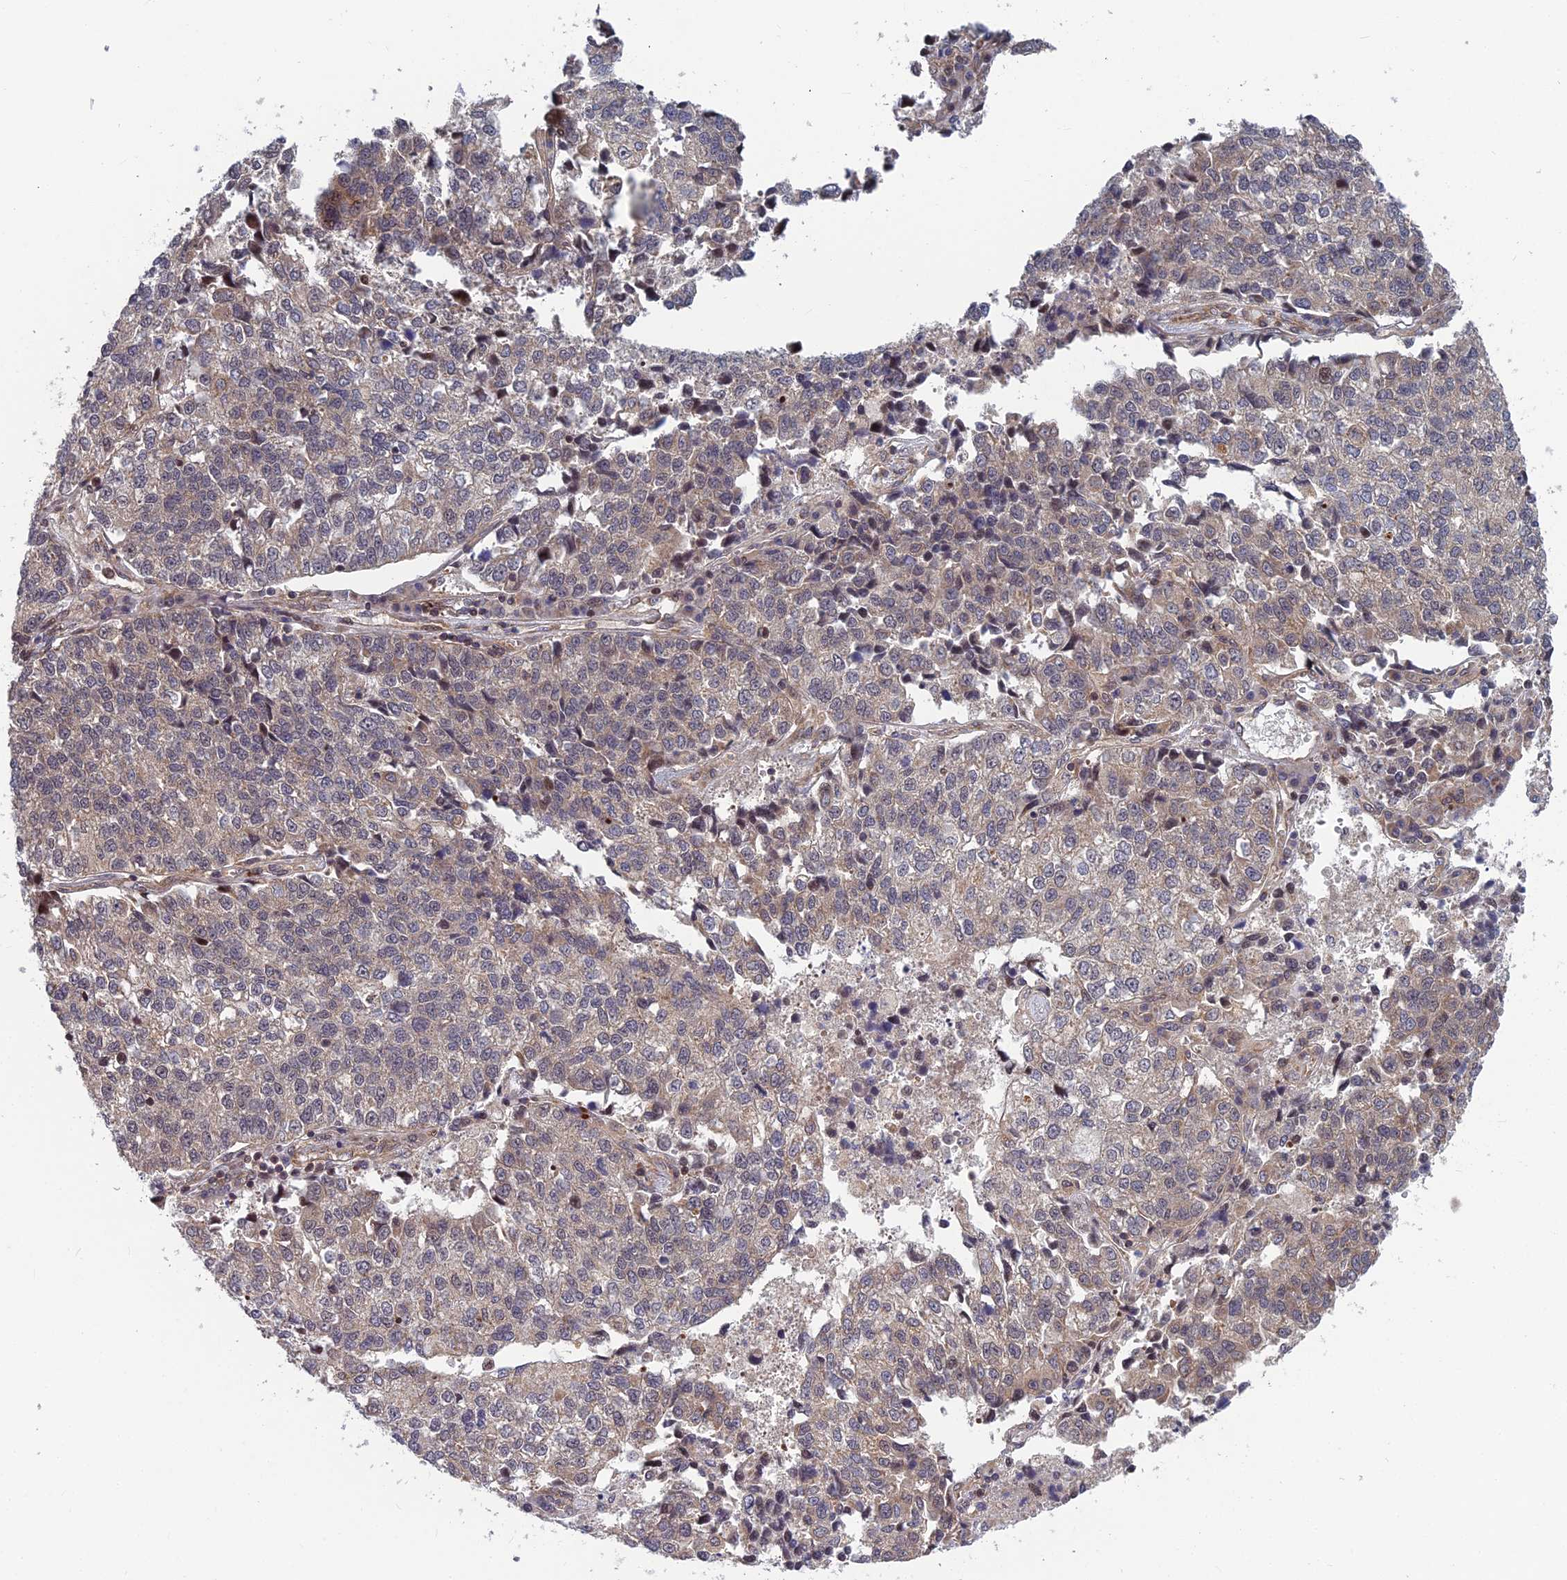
{"staining": {"intensity": "weak", "quantity": "25%-75%", "location": "cytoplasmic/membranous"}, "tissue": "lung cancer", "cell_type": "Tumor cells", "image_type": "cancer", "snomed": [{"axis": "morphology", "description": "Adenocarcinoma, NOS"}, {"axis": "topography", "description": "Lung"}], "caption": "Protein expression by immunohistochemistry demonstrates weak cytoplasmic/membranous positivity in approximately 25%-75% of tumor cells in lung cancer.", "gene": "COMMD2", "patient": {"sex": "male", "age": 49}}